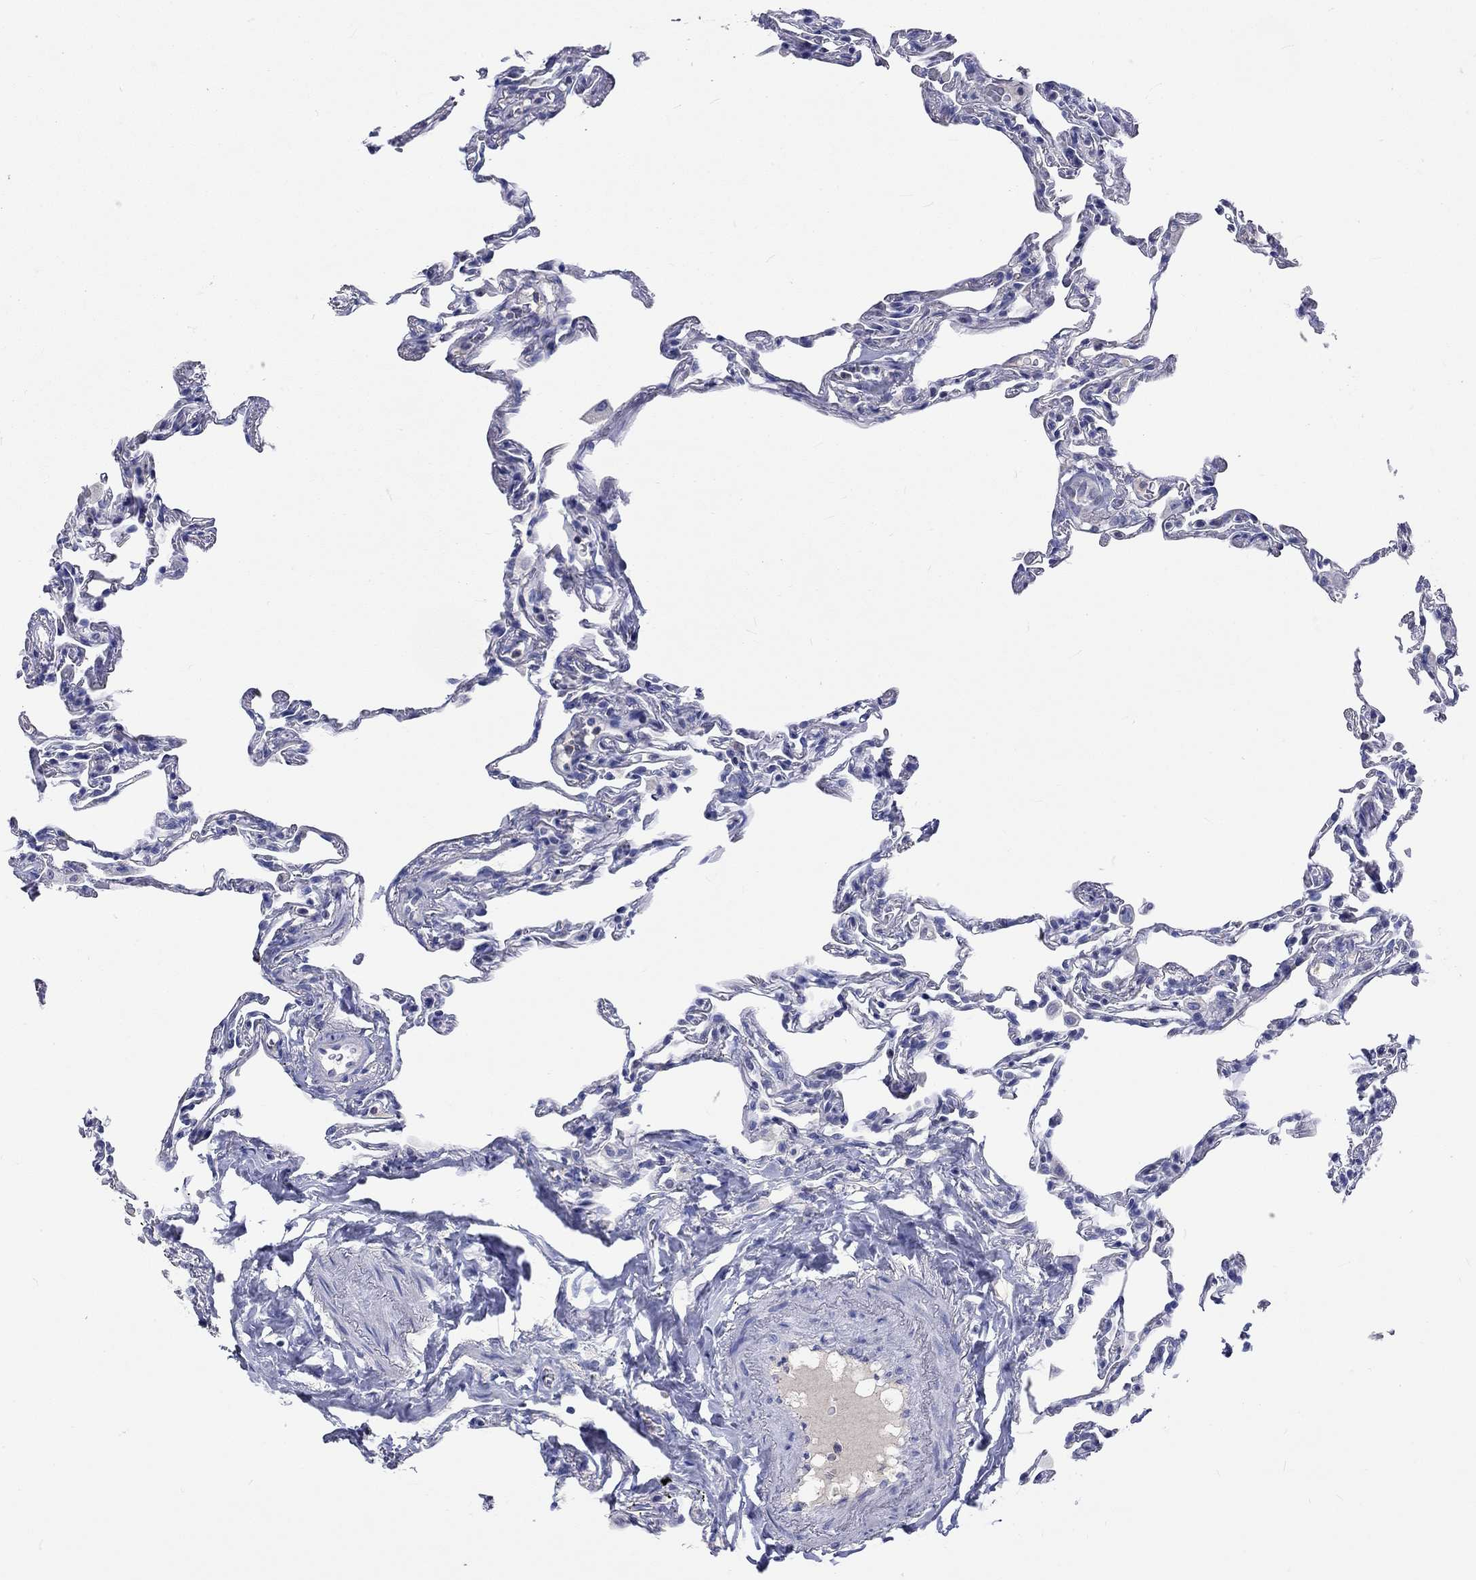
{"staining": {"intensity": "negative", "quantity": "none", "location": "none"}, "tissue": "lung", "cell_type": "Alveolar cells", "image_type": "normal", "snomed": [{"axis": "morphology", "description": "Normal tissue, NOS"}, {"axis": "topography", "description": "Lung"}], "caption": "Human lung stained for a protein using IHC demonstrates no staining in alveolar cells.", "gene": "LRFN4", "patient": {"sex": "female", "age": 57}}